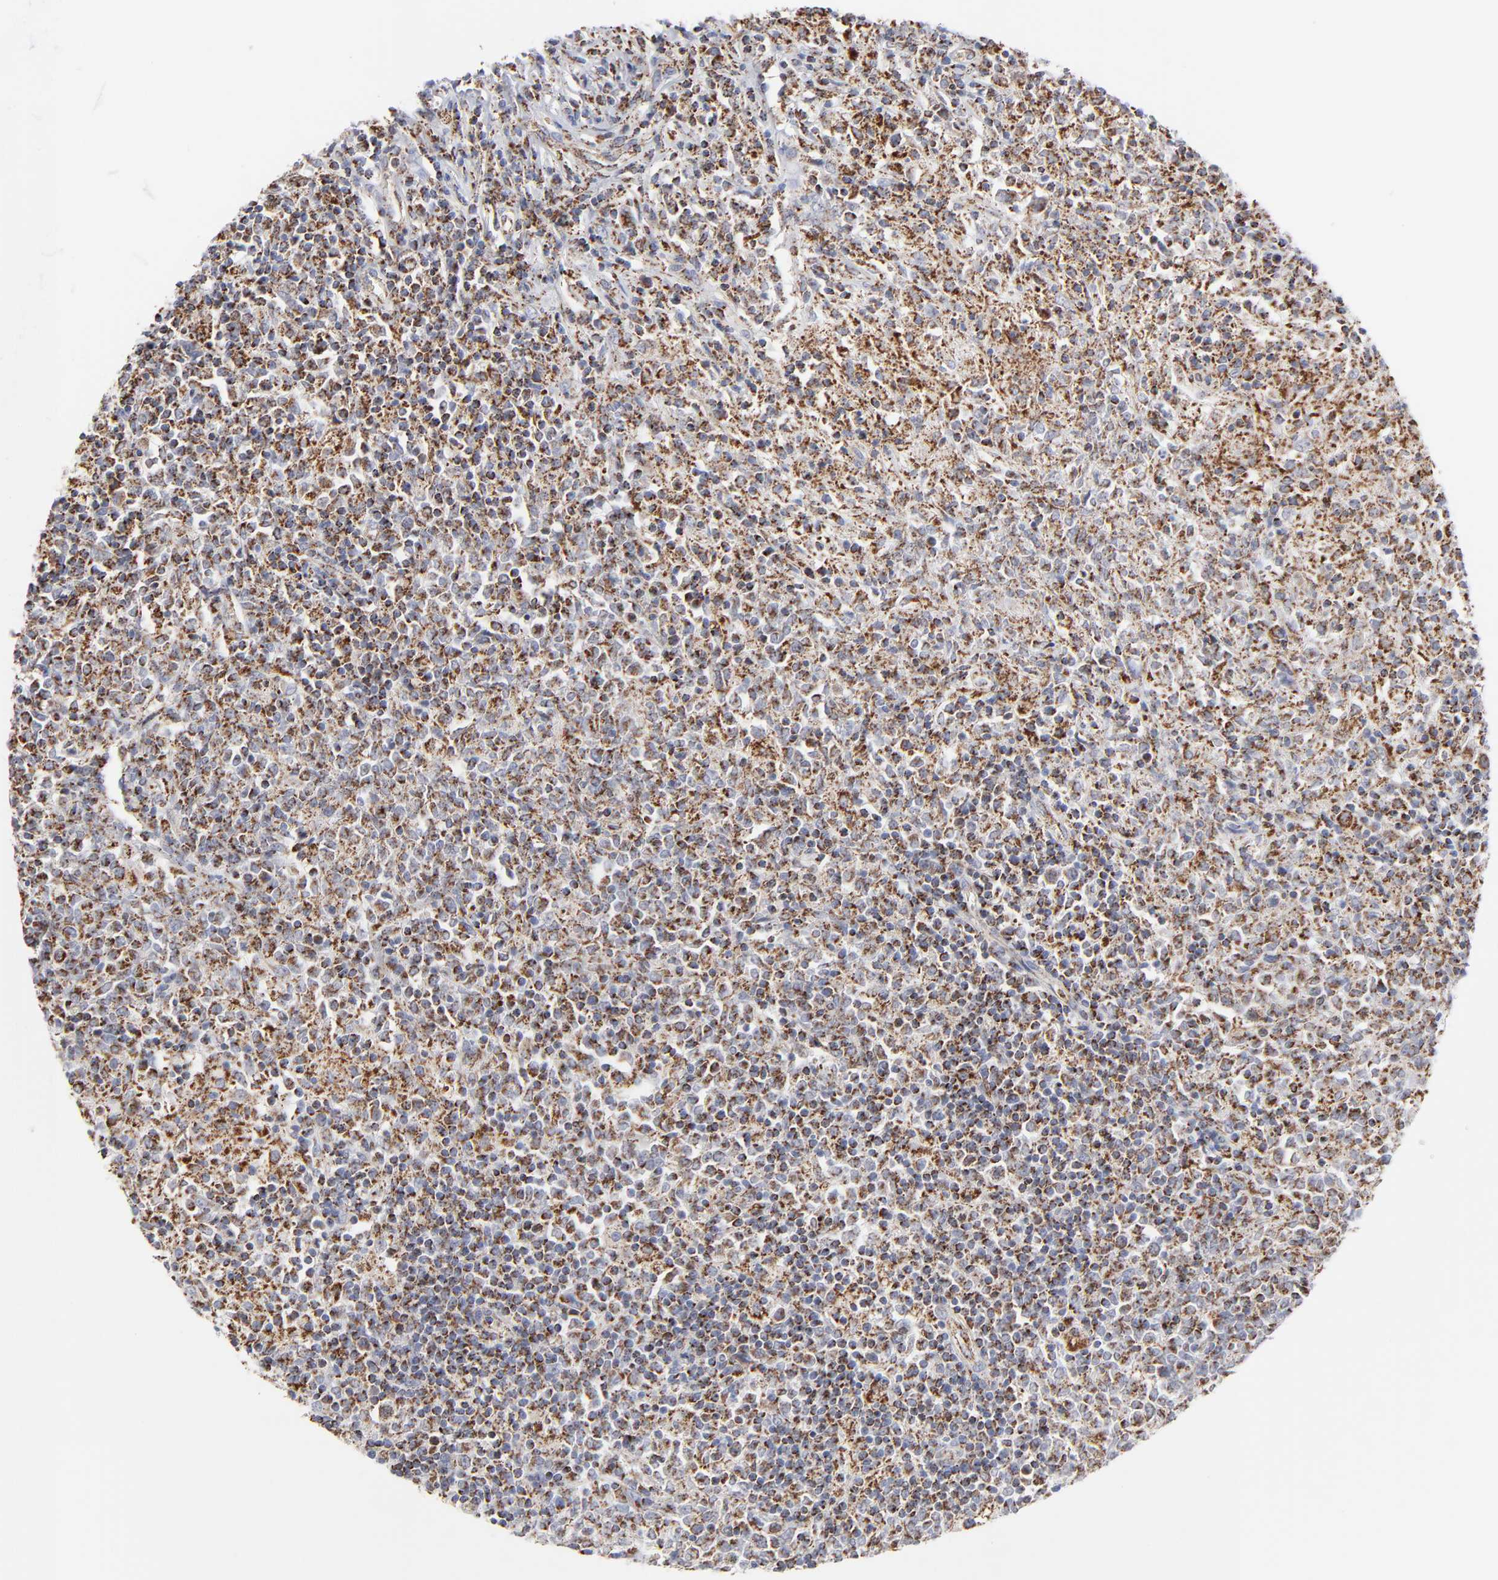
{"staining": {"intensity": "strong", "quantity": ">75%", "location": "cytoplasmic/membranous"}, "tissue": "lymphoma", "cell_type": "Tumor cells", "image_type": "cancer", "snomed": [{"axis": "morphology", "description": "Malignant lymphoma, non-Hodgkin's type, High grade"}, {"axis": "topography", "description": "Lymph node"}], "caption": "A high-resolution micrograph shows immunohistochemistry staining of lymphoma, which shows strong cytoplasmic/membranous expression in about >75% of tumor cells.", "gene": "ASB3", "patient": {"sex": "female", "age": 84}}